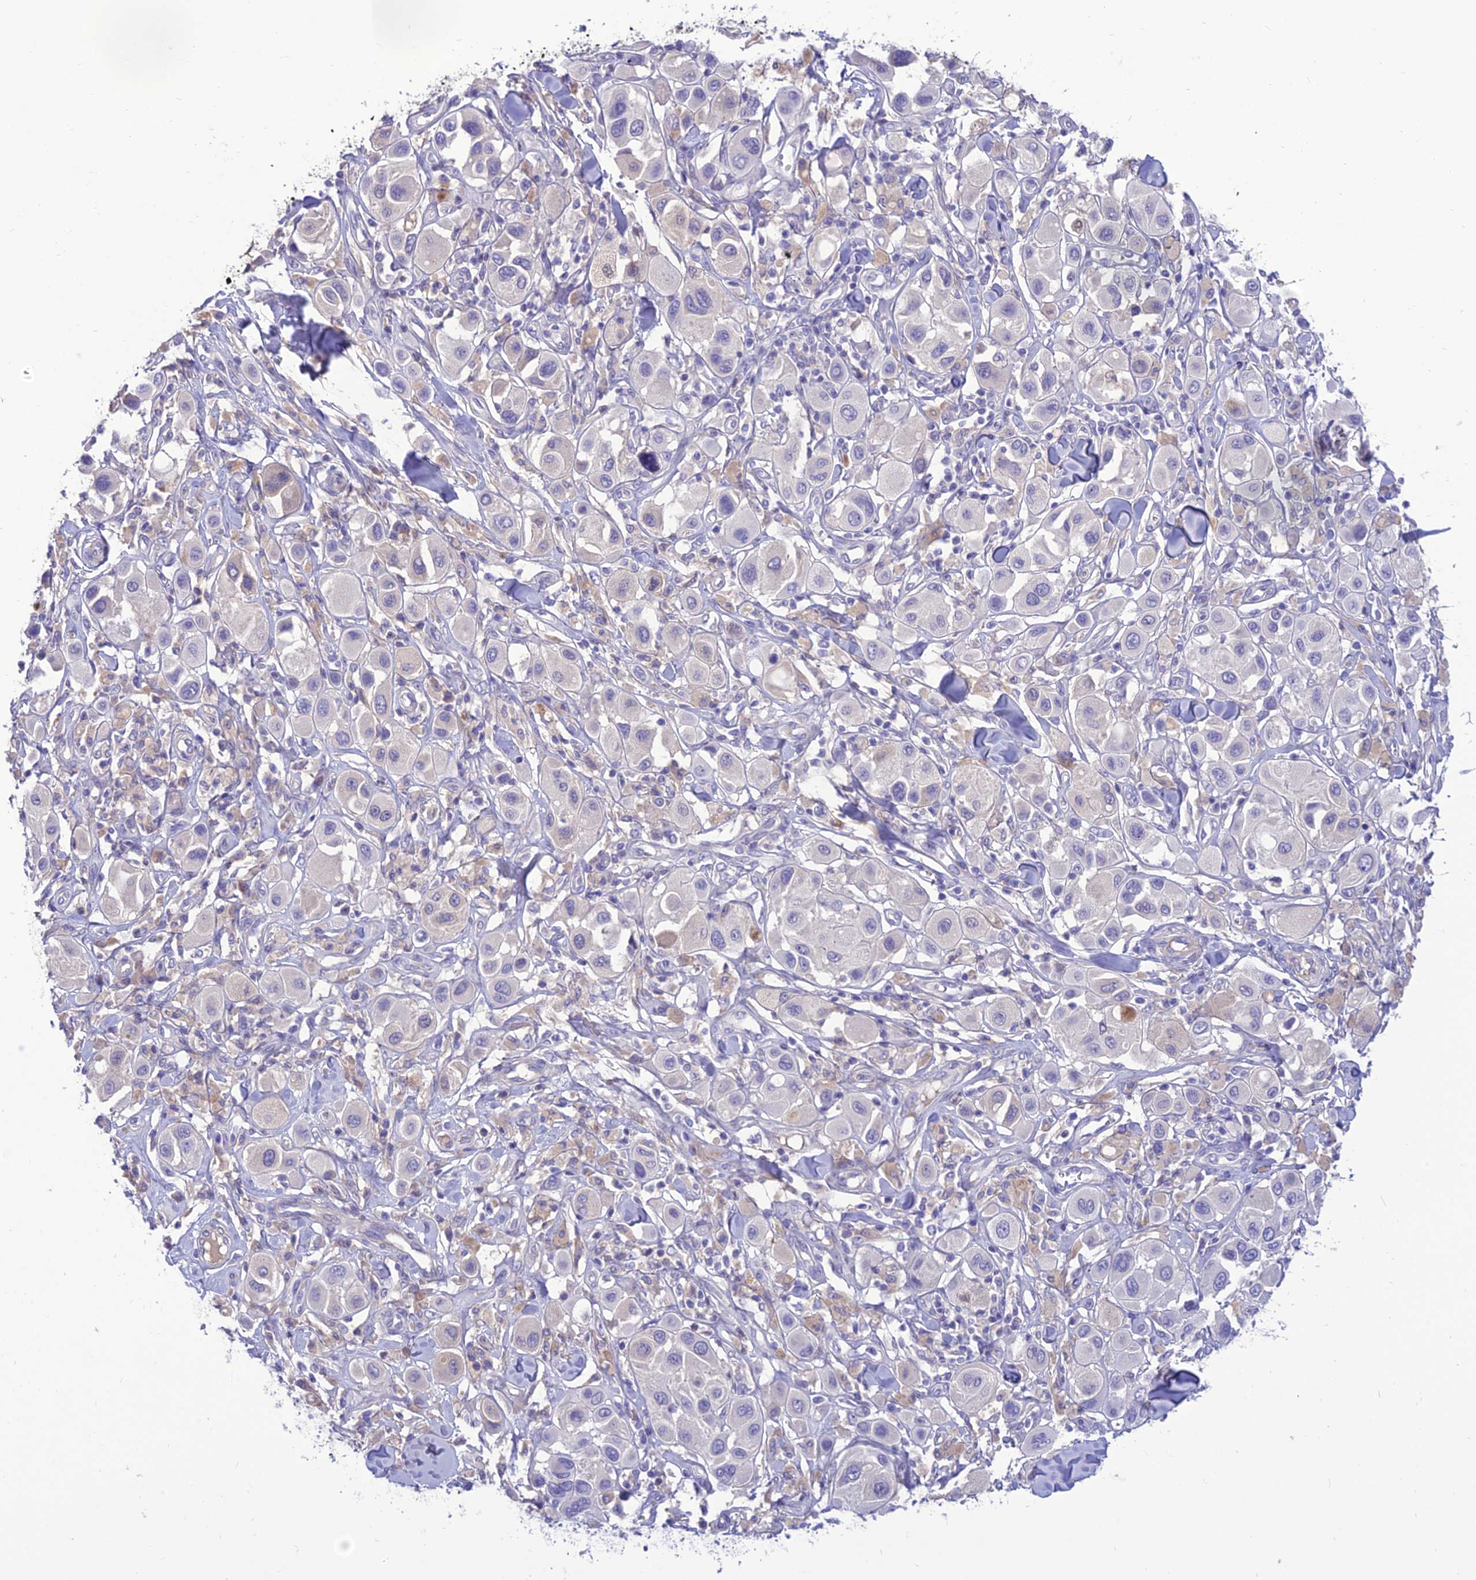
{"staining": {"intensity": "negative", "quantity": "none", "location": "none"}, "tissue": "melanoma", "cell_type": "Tumor cells", "image_type": "cancer", "snomed": [{"axis": "morphology", "description": "Malignant melanoma, Metastatic site"}, {"axis": "topography", "description": "Skin"}], "caption": "Melanoma was stained to show a protein in brown. There is no significant expression in tumor cells. (Stains: DAB (3,3'-diaminobenzidine) immunohistochemistry with hematoxylin counter stain, Microscopy: brightfield microscopy at high magnification).", "gene": "TEKT3", "patient": {"sex": "male", "age": 41}}